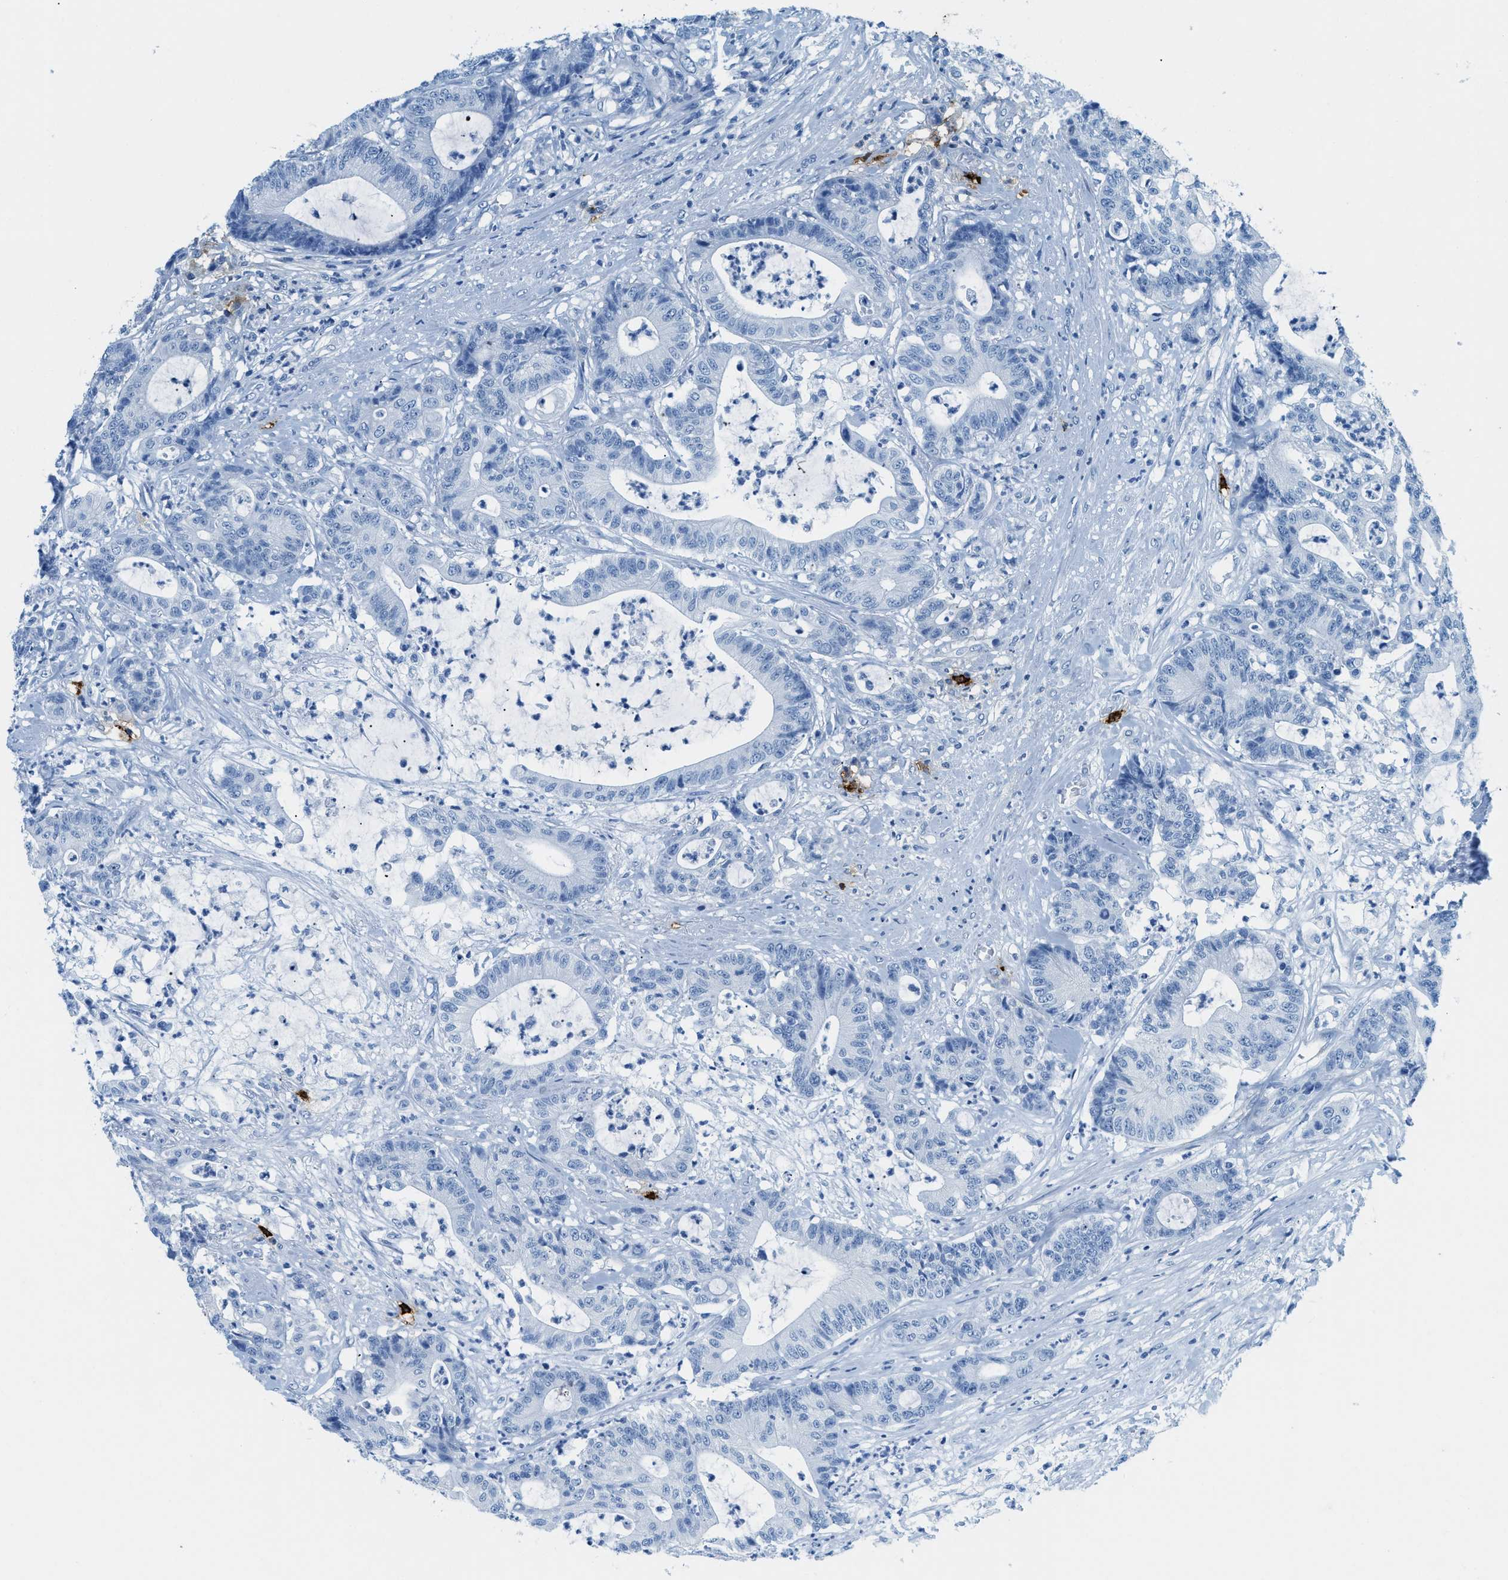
{"staining": {"intensity": "negative", "quantity": "none", "location": "none"}, "tissue": "colorectal cancer", "cell_type": "Tumor cells", "image_type": "cancer", "snomed": [{"axis": "morphology", "description": "Adenocarcinoma, NOS"}, {"axis": "topography", "description": "Colon"}], "caption": "High magnification brightfield microscopy of adenocarcinoma (colorectal) stained with DAB (3,3'-diaminobenzidine) (brown) and counterstained with hematoxylin (blue): tumor cells show no significant expression. (DAB immunohistochemistry (IHC) visualized using brightfield microscopy, high magnification).", "gene": "TPSAB1", "patient": {"sex": "female", "age": 84}}